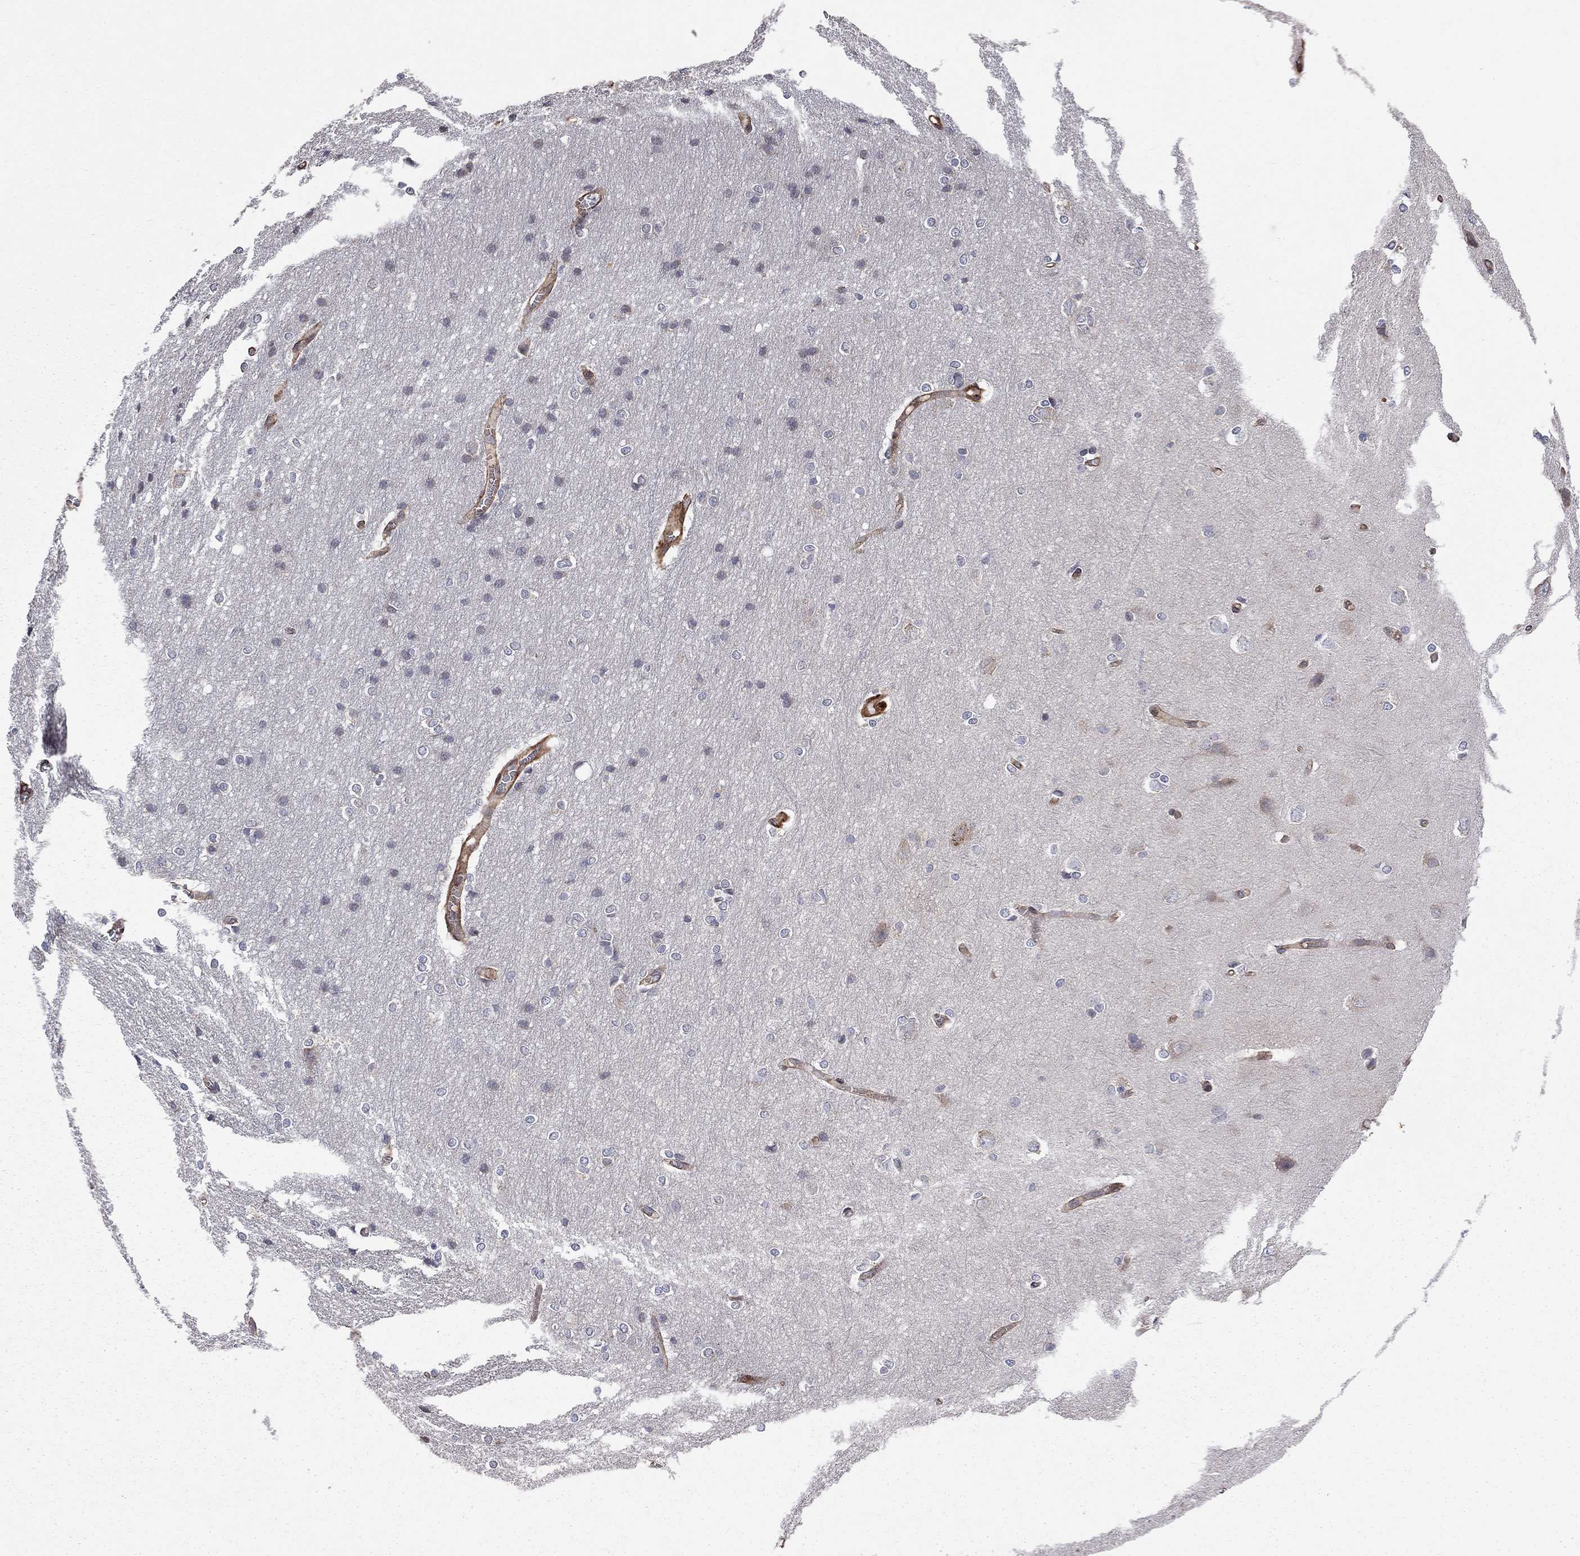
{"staining": {"intensity": "strong", "quantity": "25%-75%", "location": "cytoplasmic/membranous"}, "tissue": "cerebral cortex", "cell_type": "Endothelial cells", "image_type": "normal", "snomed": [{"axis": "morphology", "description": "Normal tissue, NOS"}, {"axis": "topography", "description": "Cerebral cortex"}], "caption": "Endothelial cells demonstrate strong cytoplasmic/membranous staining in about 25%-75% of cells in unremarkable cerebral cortex.", "gene": "RASEF", "patient": {"sex": "male", "age": 37}}